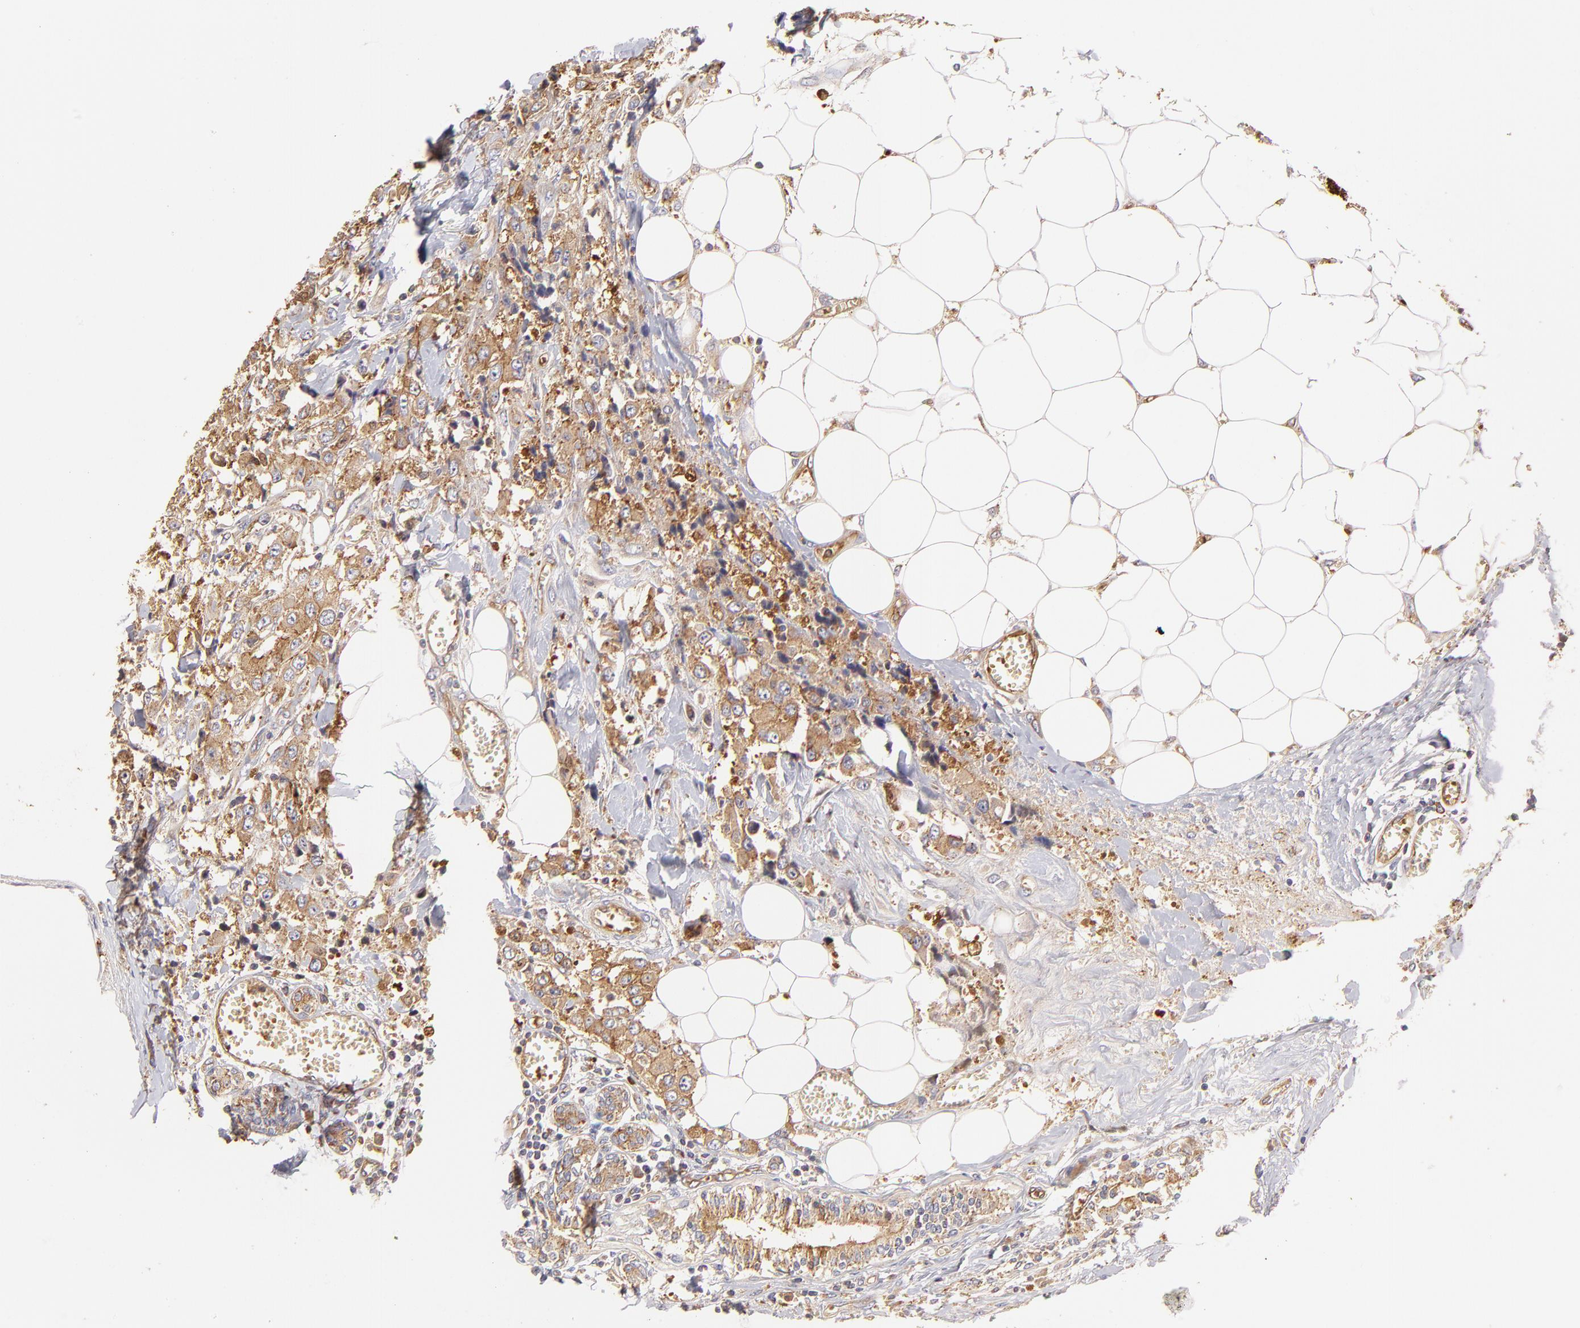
{"staining": {"intensity": "moderate", "quantity": ">75%", "location": "cytoplasmic/membranous"}, "tissue": "breast cancer", "cell_type": "Tumor cells", "image_type": "cancer", "snomed": [{"axis": "morphology", "description": "Duct carcinoma"}, {"axis": "topography", "description": "Breast"}], "caption": "Immunohistochemical staining of breast invasive ductal carcinoma exhibits medium levels of moderate cytoplasmic/membranous protein staining in approximately >75% of tumor cells. The staining was performed using DAB, with brown indicating positive protein expression. Nuclei are stained blue with hematoxylin.", "gene": "CD2AP", "patient": {"sex": "female", "age": 58}}